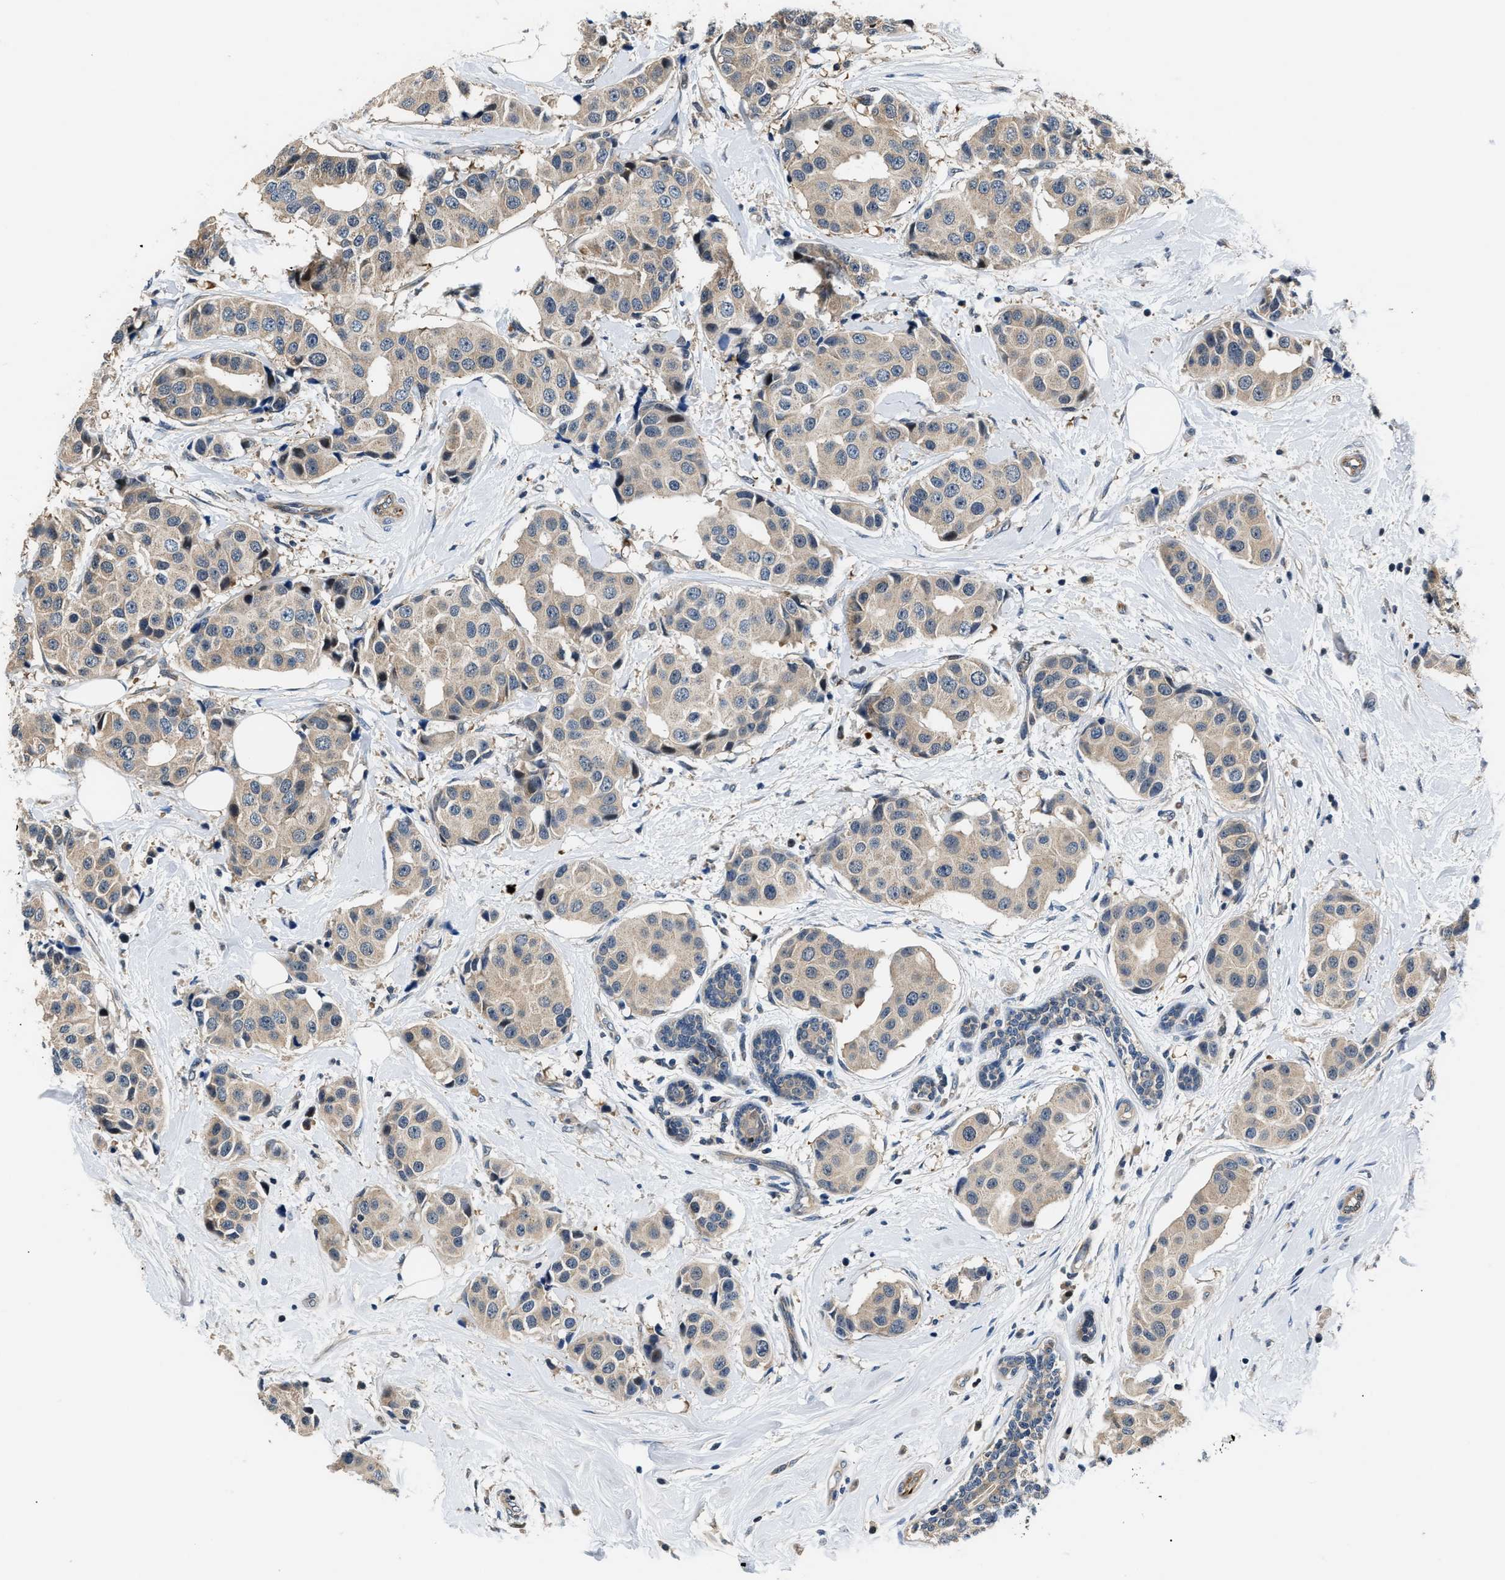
{"staining": {"intensity": "weak", "quantity": "<25%", "location": "cytoplasmic/membranous"}, "tissue": "breast cancer", "cell_type": "Tumor cells", "image_type": "cancer", "snomed": [{"axis": "morphology", "description": "Normal tissue, NOS"}, {"axis": "morphology", "description": "Duct carcinoma"}, {"axis": "topography", "description": "Breast"}], "caption": "Human invasive ductal carcinoma (breast) stained for a protein using immunohistochemistry reveals no staining in tumor cells.", "gene": "TUT7", "patient": {"sex": "female", "age": 39}}